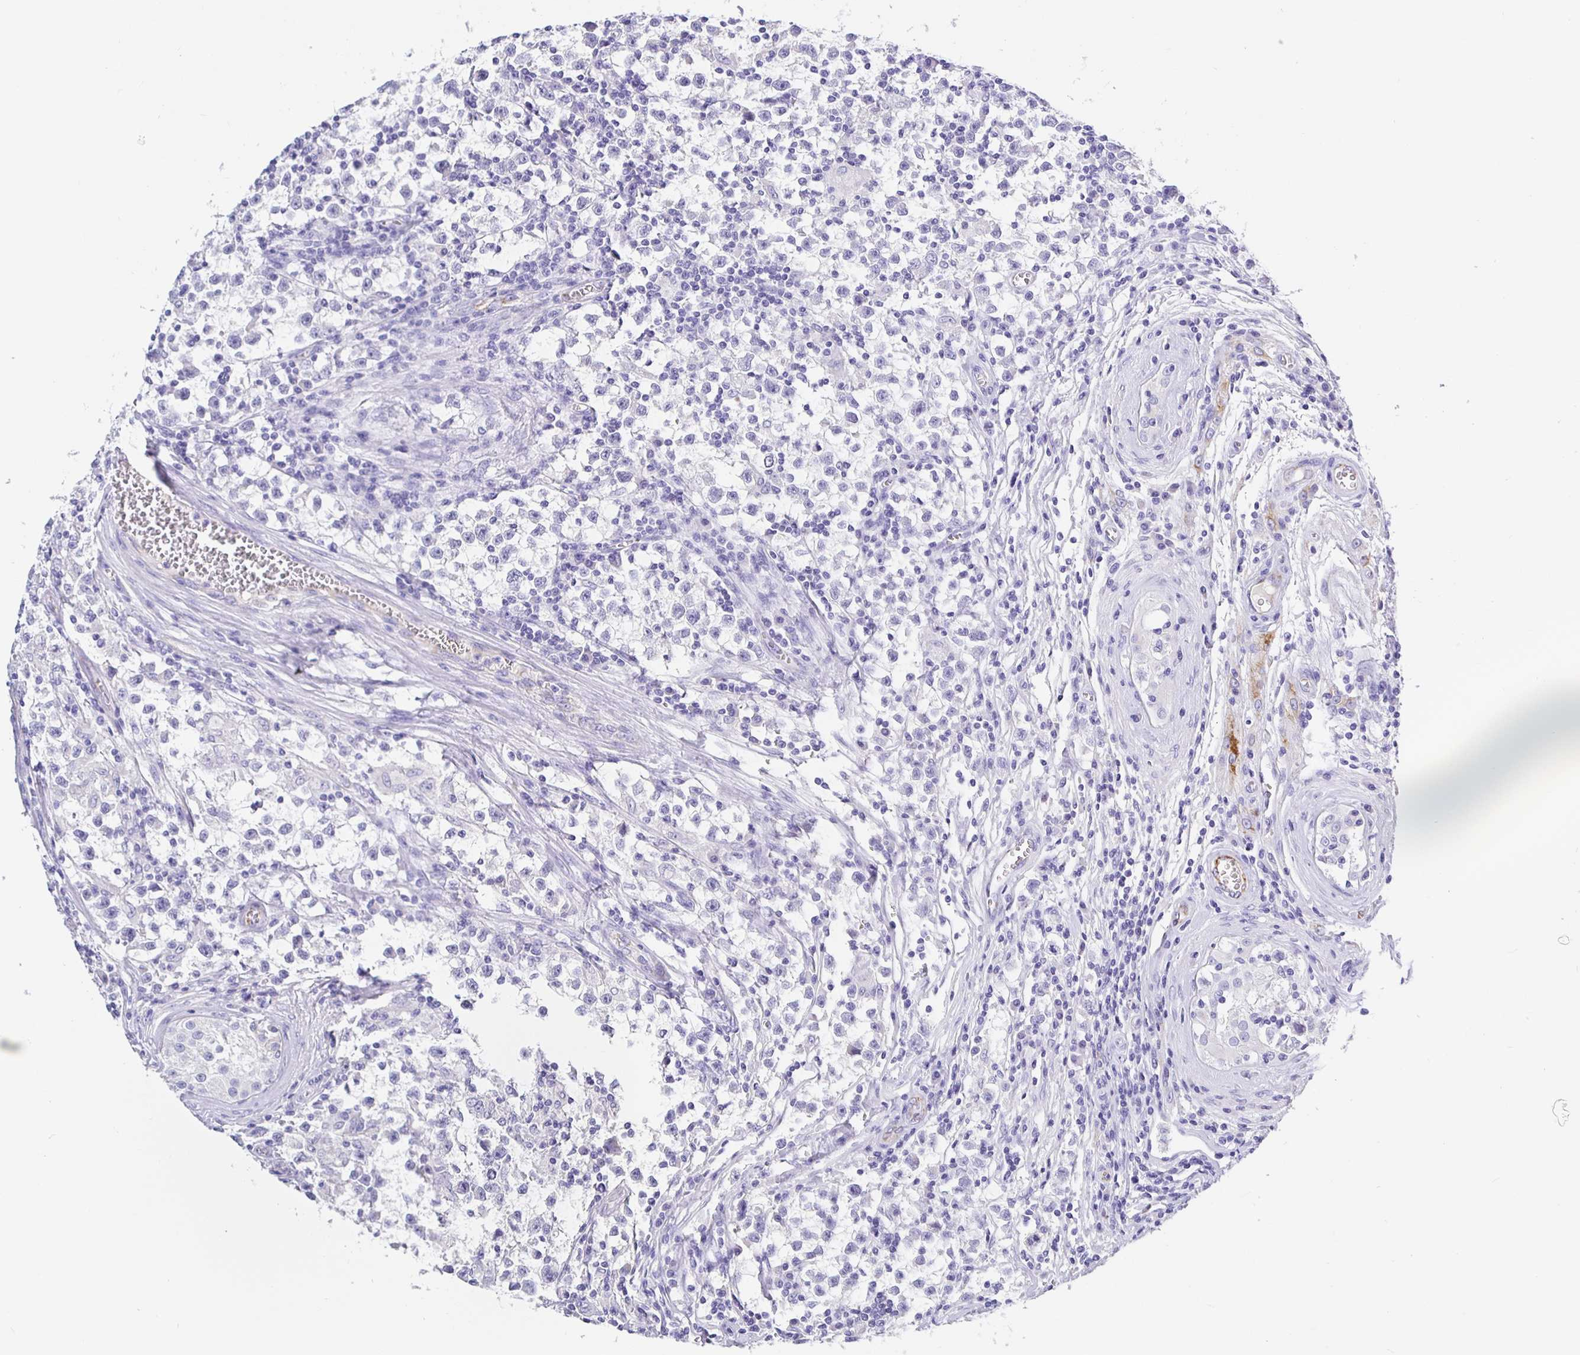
{"staining": {"intensity": "negative", "quantity": "none", "location": "none"}, "tissue": "testis cancer", "cell_type": "Tumor cells", "image_type": "cancer", "snomed": [{"axis": "morphology", "description": "Seminoma, NOS"}, {"axis": "topography", "description": "Testis"}], "caption": "IHC image of seminoma (testis) stained for a protein (brown), which displays no expression in tumor cells.", "gene": "MAOA", "patient": {"sex": "male", "age": 31}}